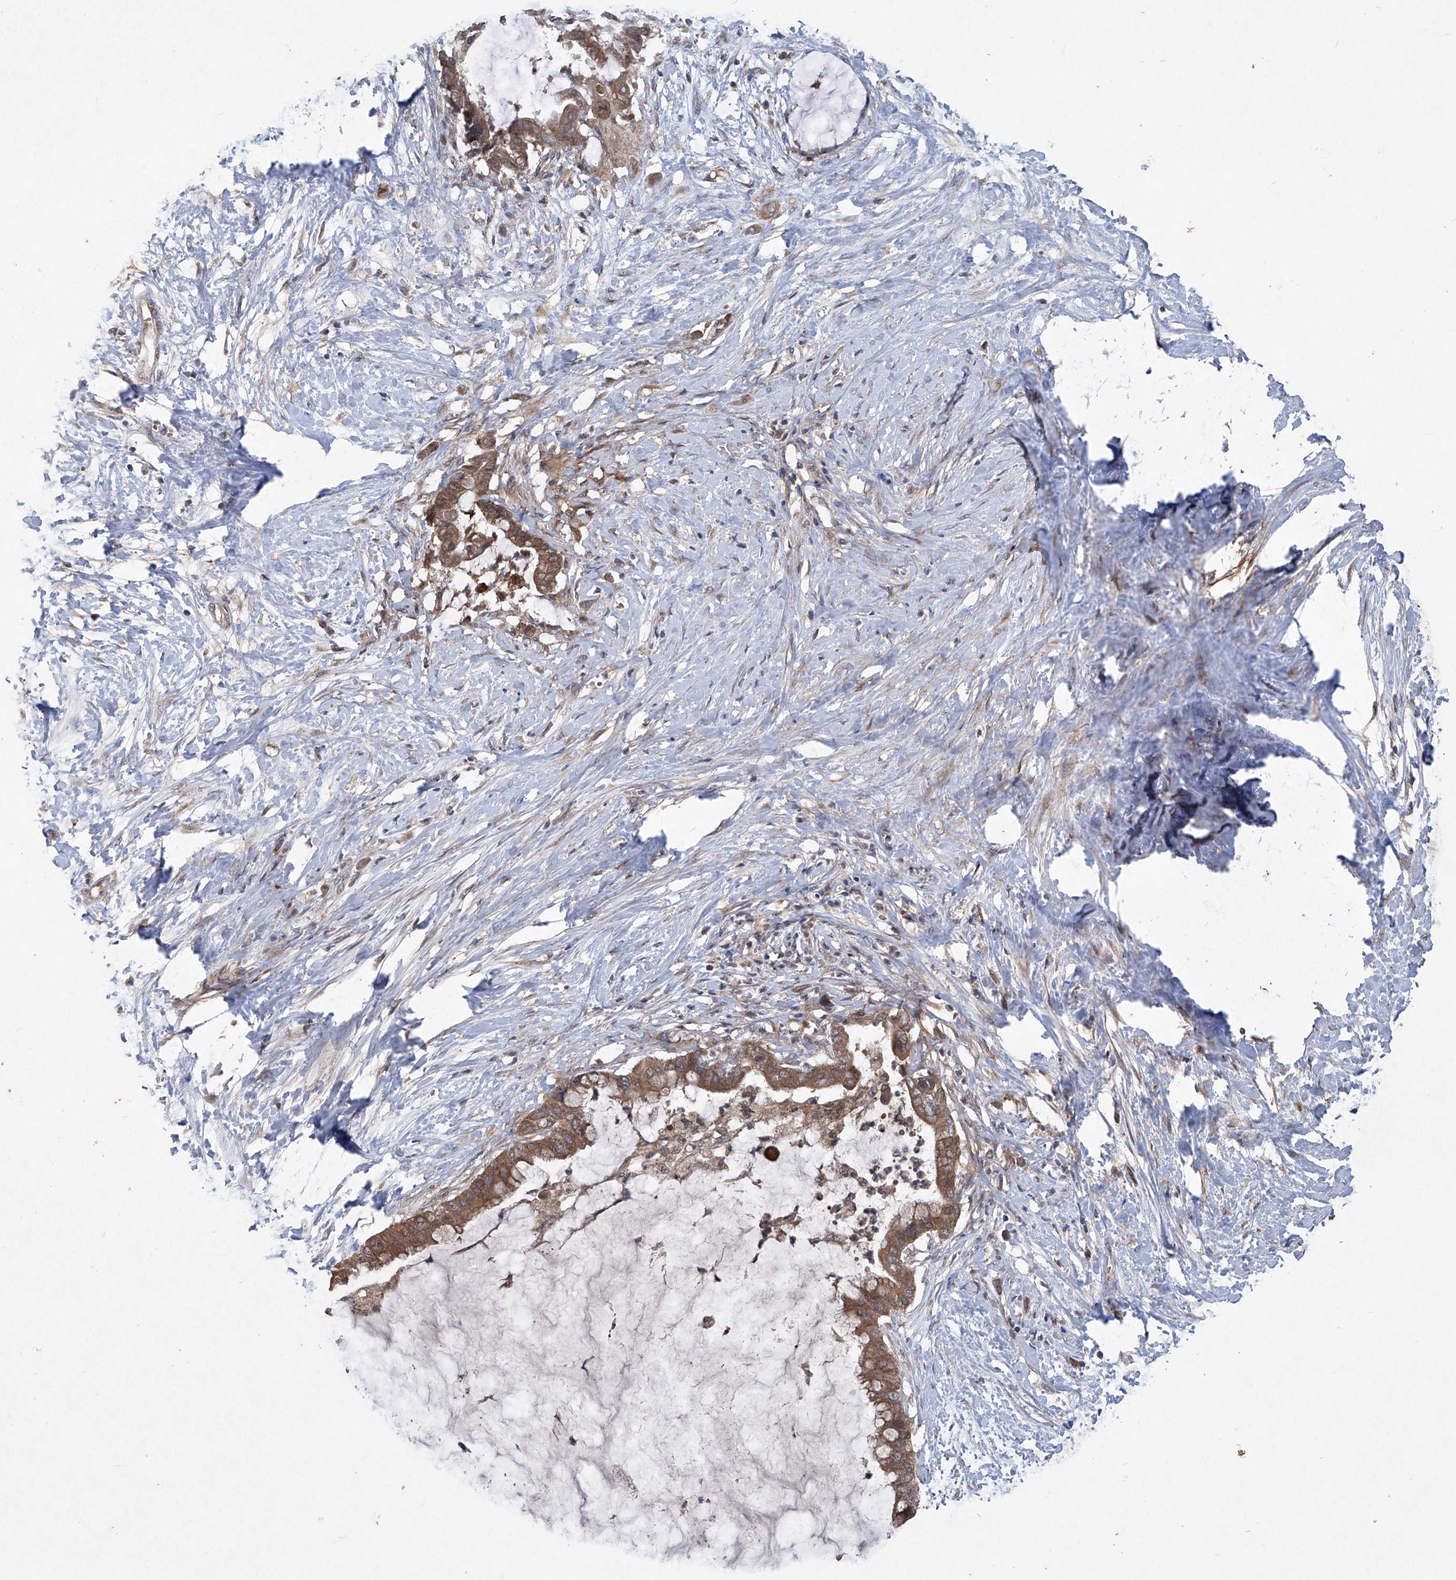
{"staining": {"intensity": "moderate", "quantity": ">75%", "location": "cytoplasmic/membranous"}, "tissue": "pancreatic cancer", "cell_type": "Tumor cells", "image_type": "cancer", "snomed": [{"axis": "morphology", "description": "Adenocarcinoma, NOS"}, {"axis": "topography", "description": "Pancreas"}], "caption": "This image displays pancreatic cancer stained with immunohistochemistry to label a protein in brown. The cytoplasmic/membranous of tumor cells show moderate positivity for the protein. Nuclei are counter-stained blue.", "gene": "SUMF2", "patient": {"sex": "male", "age": 41}}